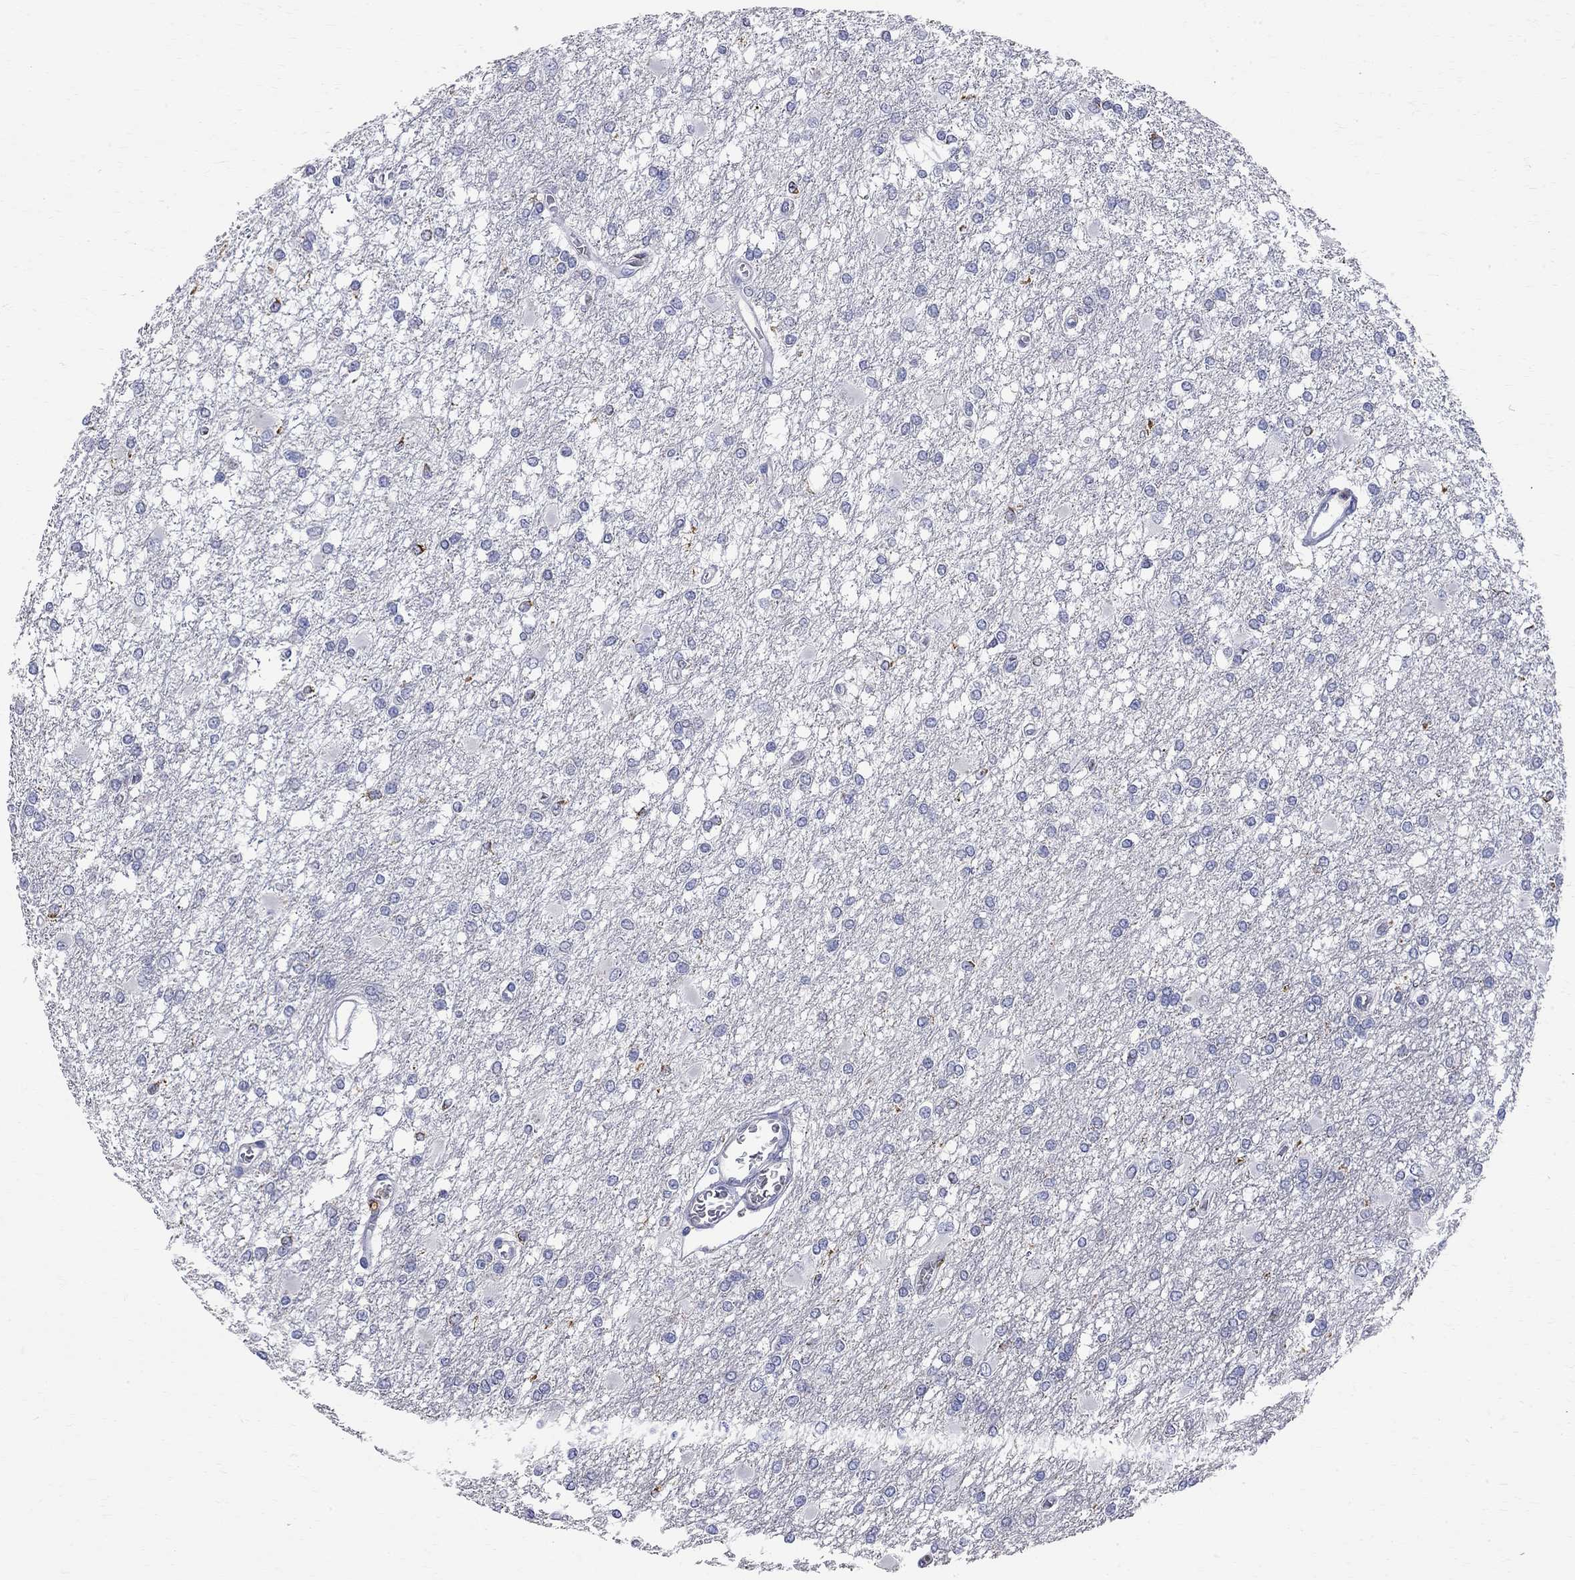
{"staining": {"intensity": "negative", "quantity": "none", "location": "none"}, "tissue": "glioma", "cell_type": "Tumor cells", "image_type": "cancer", "snomed": [{"axis": "morphology", "description": "Glioma, malignant, High grade"}, {"axis": "topography", "description": "Cerebral cortex"}], "caption": "Glioma stained for a protein using IHC demonstrates no staining tumor cells.", "gene": "ACSL1", "patient": {"sex": "male", "age": 79}}